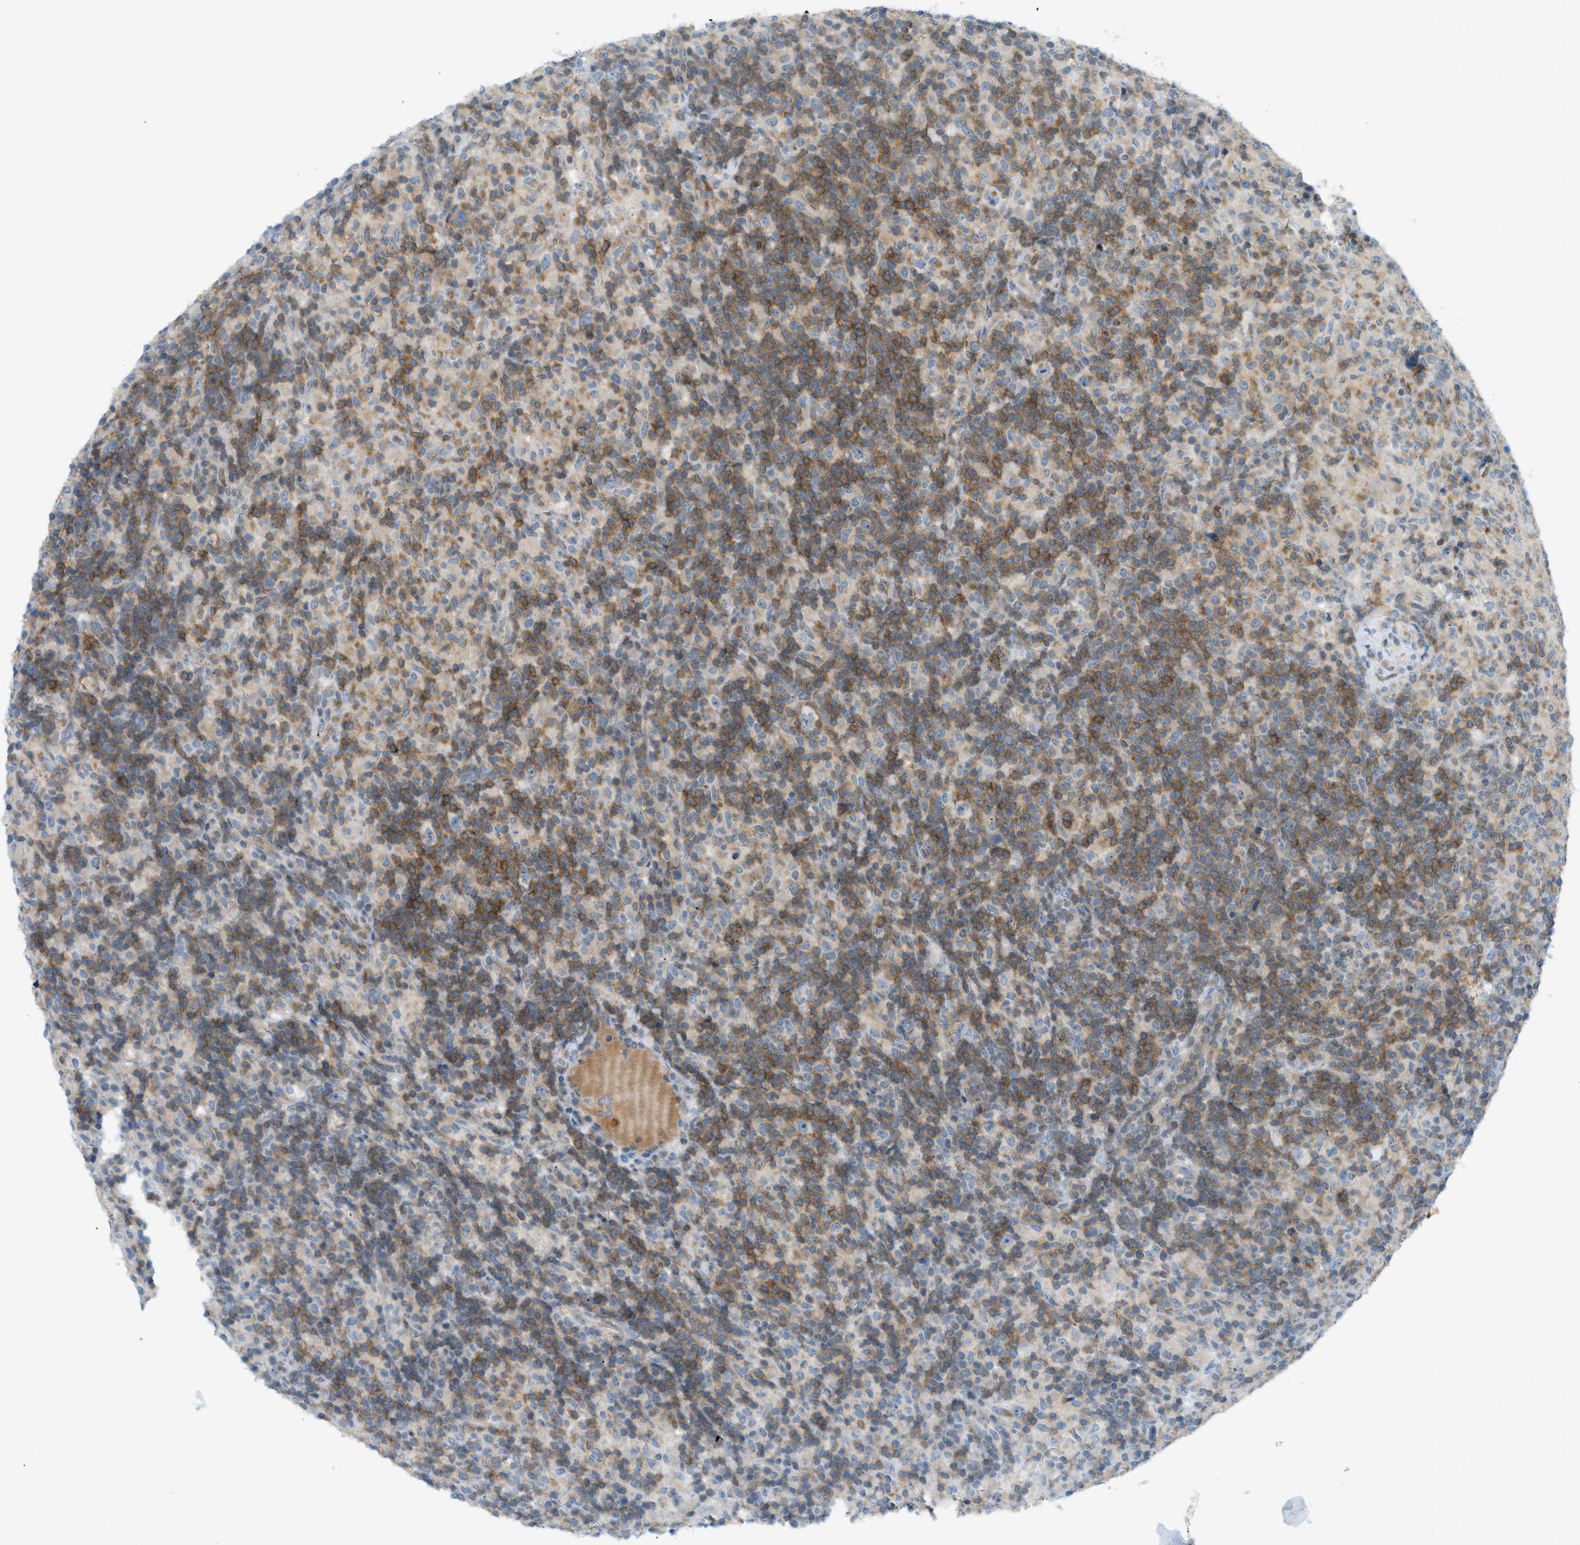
{"staining": {"intensity": "negative", "quantity": "none", "location": "none"}, "tissue": "lymphoma", "cell_type": "Tumor cells", "image_type": "cancer", "snomed": [{"axis": "morphology", "description": "Hodgkin's disease, NOS"}, {"axis": "topography", "description": "Lymph node"}], "caption": "An image of lymphoma stained for a protein displays no brown staining in tumor cells.", "gene": "GRK6", "patient": {"sex": "male", "age": 70}}